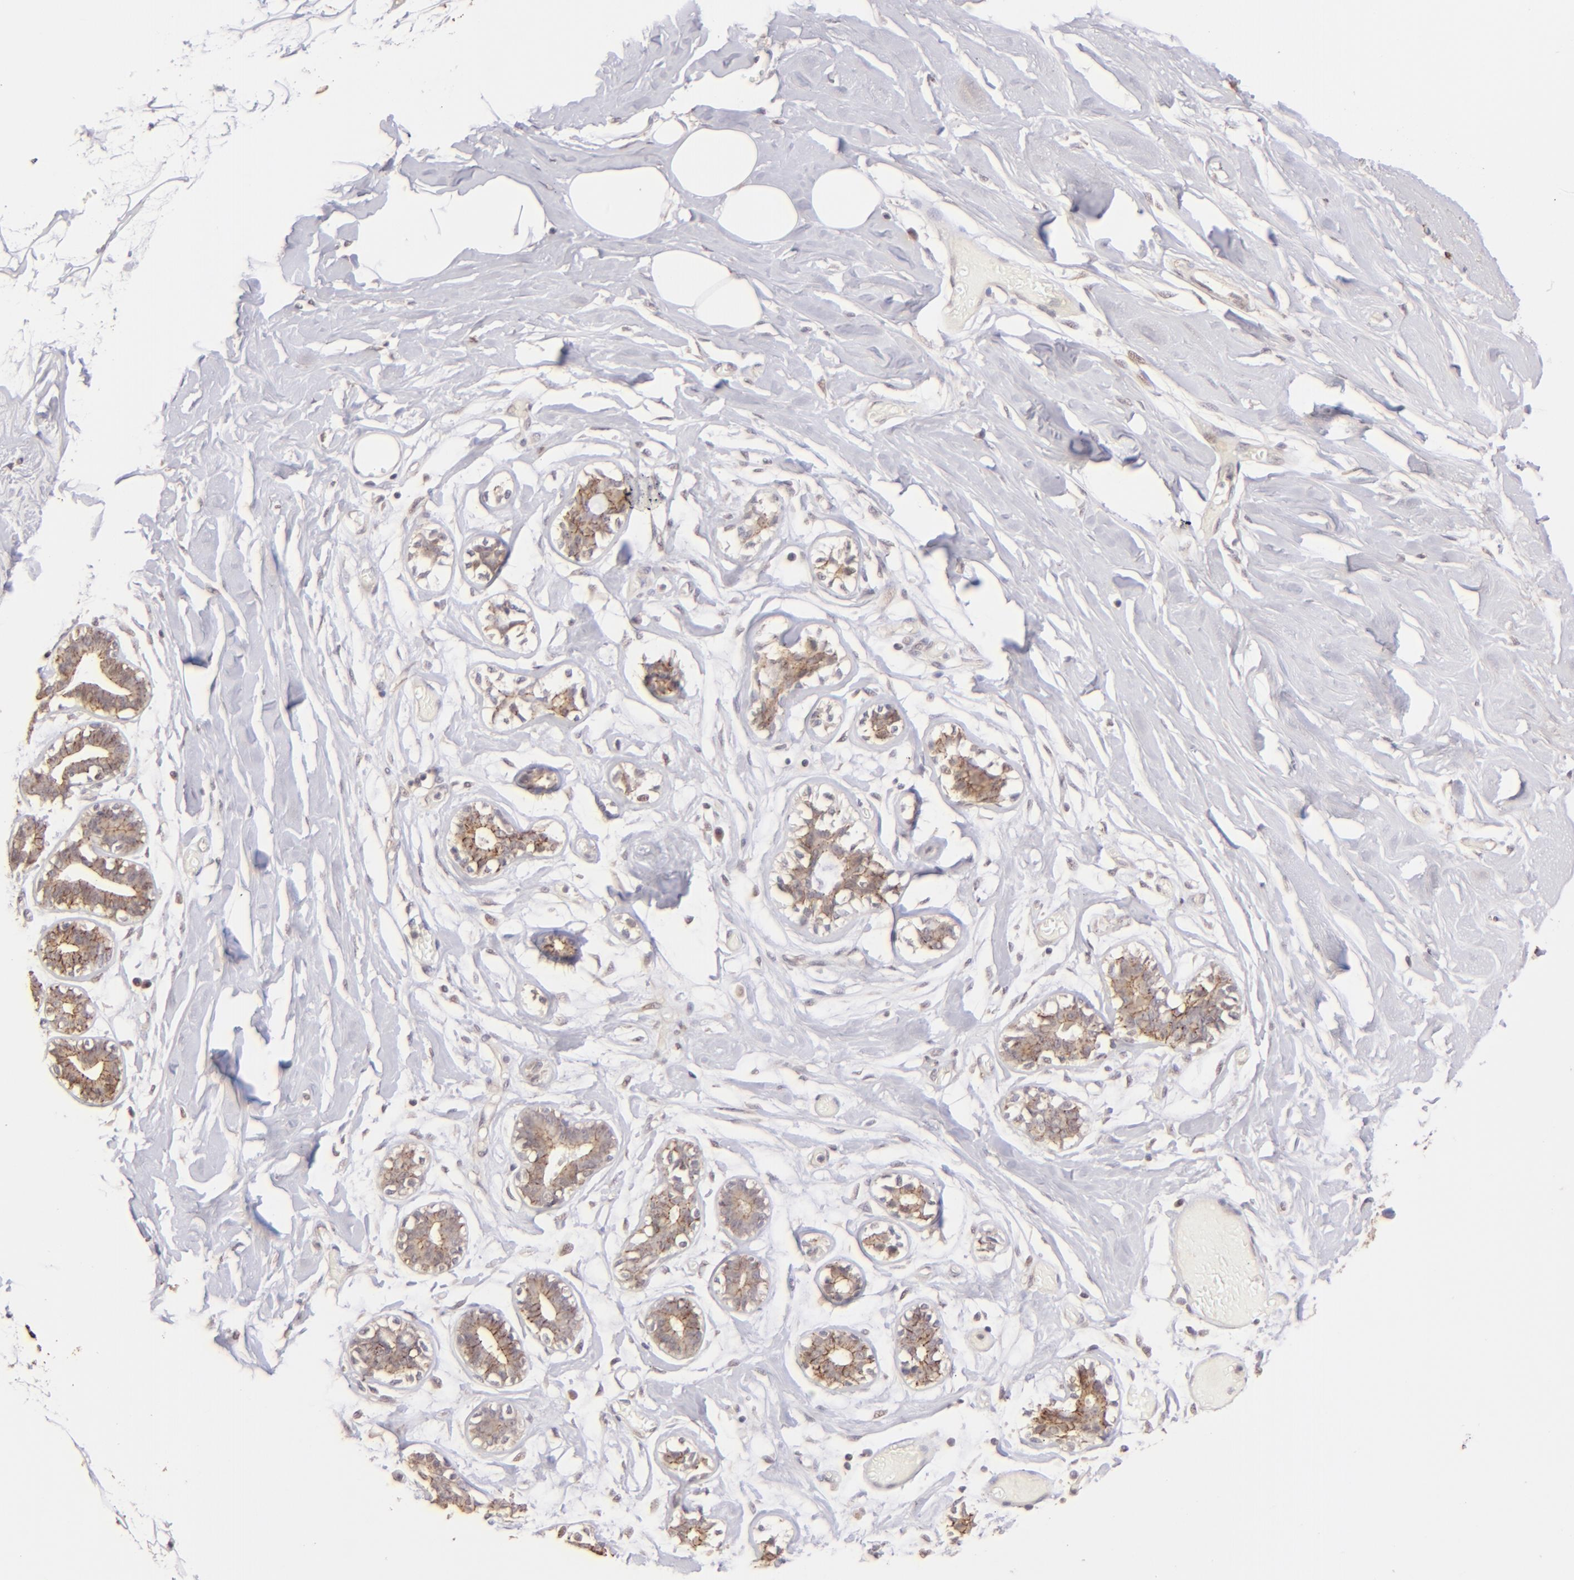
{"staining": {"intensity": "negative", "quantity": "none", "location": "none"}, "tissue": "breast", "cell_type": "Adipocytes", "image_type": "normal", "snomed": [{"axis": "morphology", "description": "Normal tissue, NOS"}, {"axis": "morphology", "description": "Fibrosis, NOS"}, {"axis": "topography", "description": "Breast"}], "caption": "Immunohistochemistry photomicrograph of benign human breast stained for a protein (brown), which exhibits no staining in adipocytes.", "gene": "CLDN1", "patient": {"sex": "female", "age": 39}}